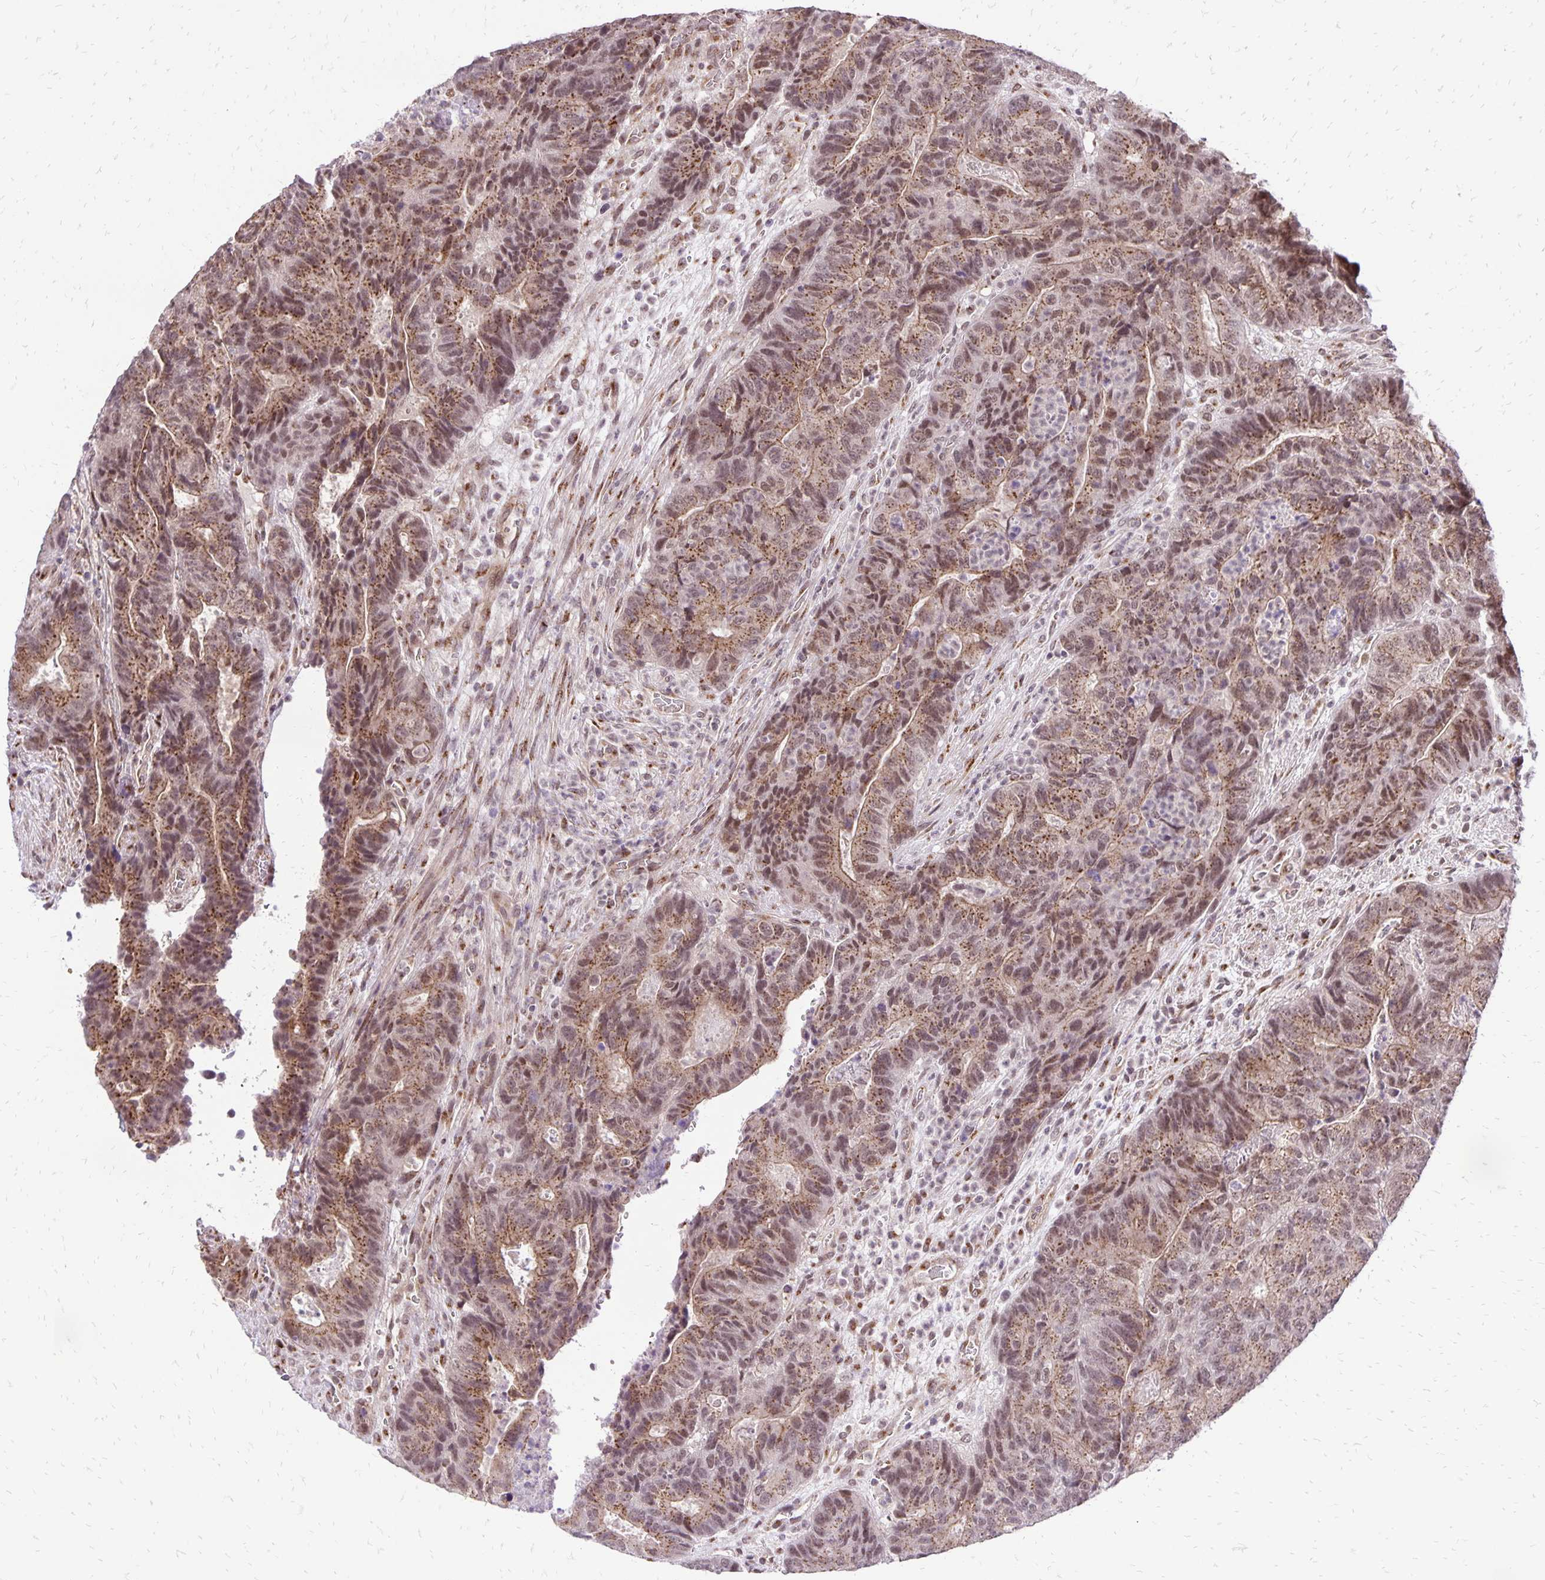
{"staining": {"intensity": "moderate", "quantity": ">75%", "location": "cytoplasmic/membranous,nuclear"}, "tissue": "colorectal cancer", "cell_type": "Tumor cells", "image_type": "cancer", "snomed": [{"axis": "morphology", "description": "Adenocarcinoma, NOS"}, {"axis": "topography", "description": "Colon"}], "caption": "Moderate cytoplasmic/membranous and nuclear protein expression is present in approximately >75% of tumor cells in colorectal adenocarcinoma.", "gene": "GOLGA5", "patient": {"sex": "female", "age": 48}}